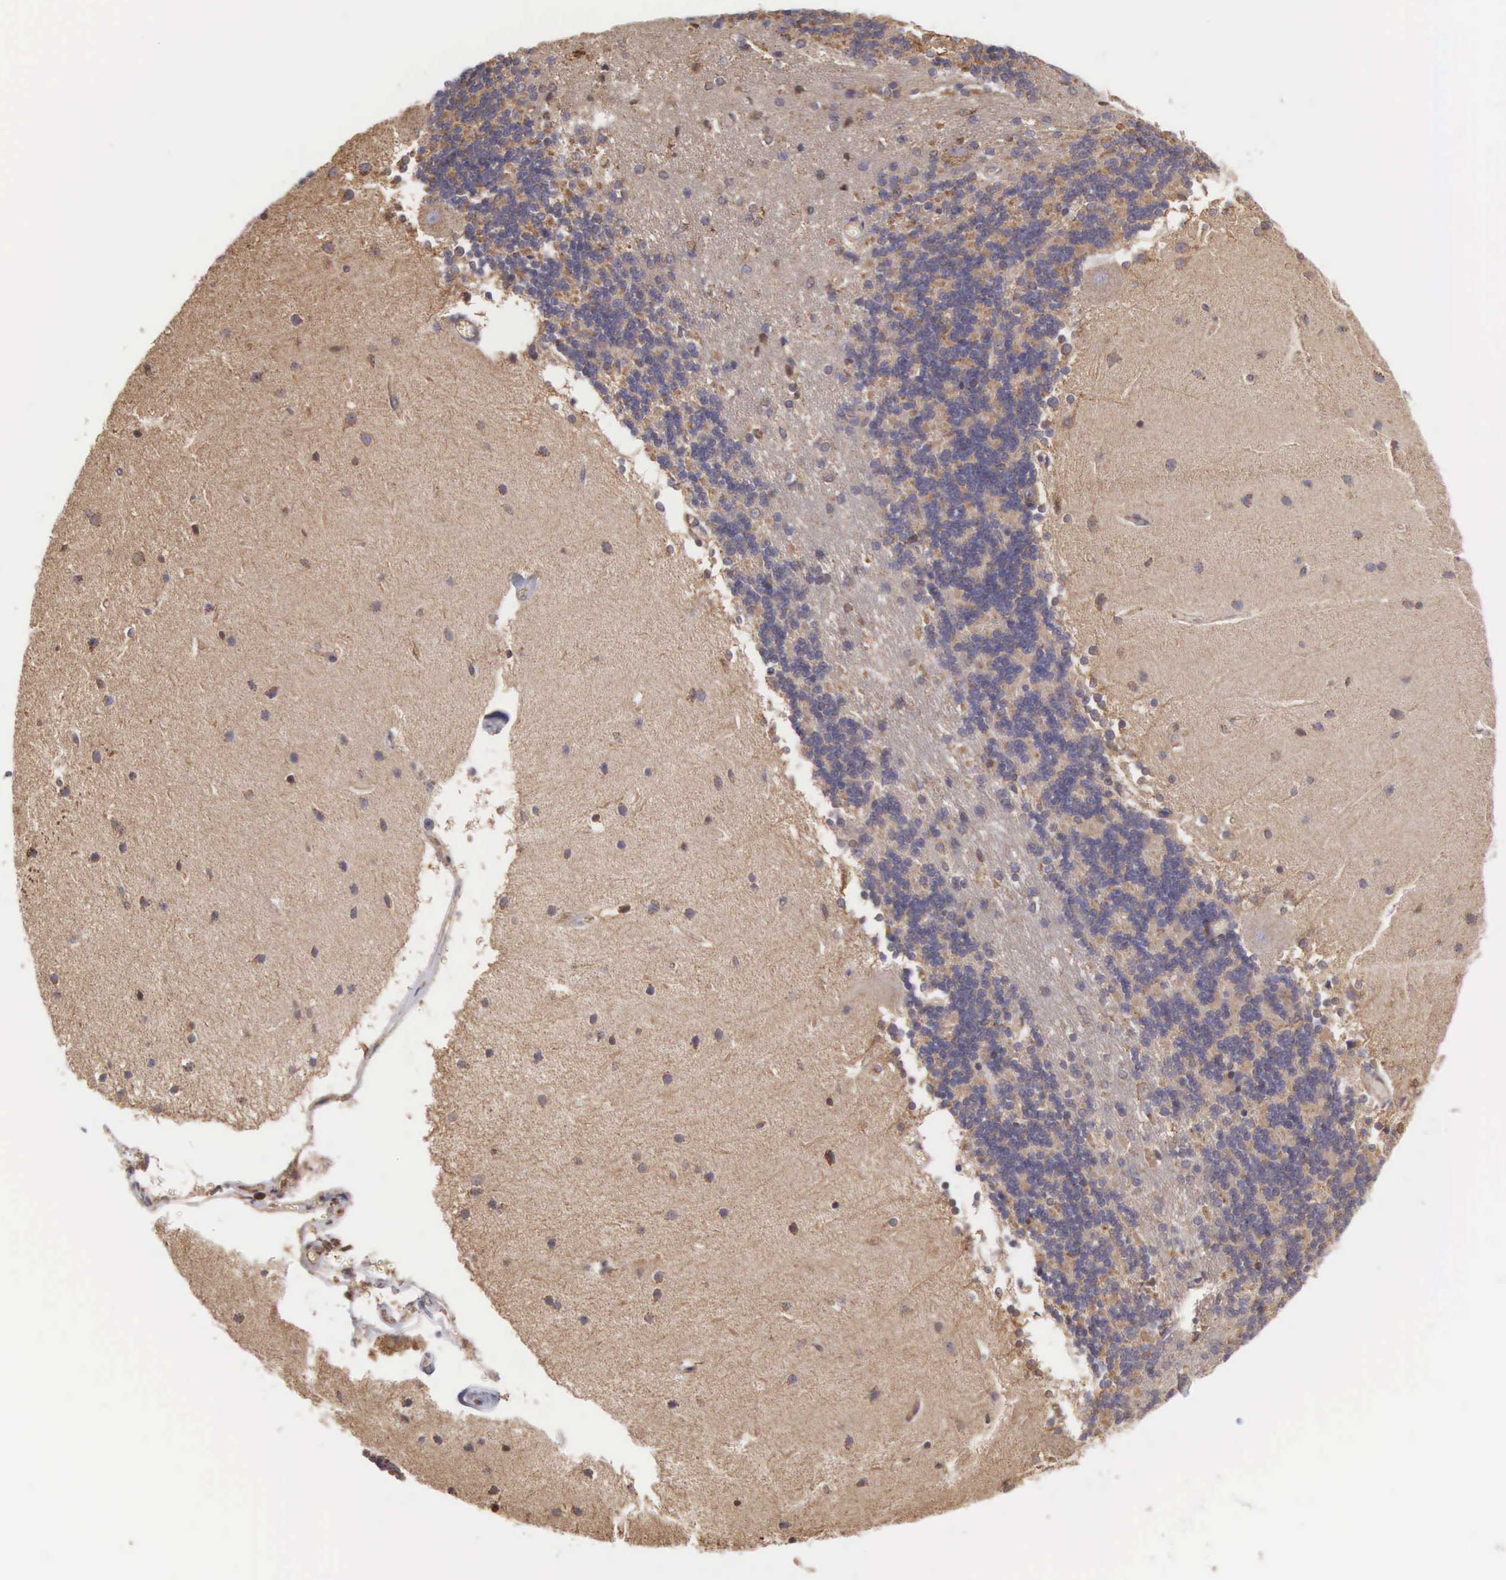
{"staining": {"intensity": "weak", "quantity": "<25%", "location": "cytoplasmic/membranous"}, "tissue": "cerebellum", "cell_type": "Cells in granular layer", "image_type": "normal", "snomed": [{"axis": "morphology", "description": "Normal tissue, NOS"}, {"axis": "topography", "description": "Cerebellum"}], "caption": "Immunohistochemical staining of benign human cerebellum reveals no significant expression in cells in granular layer.", "gene": "DHRS1", "patient": {"sex": "female", "age": 54}}